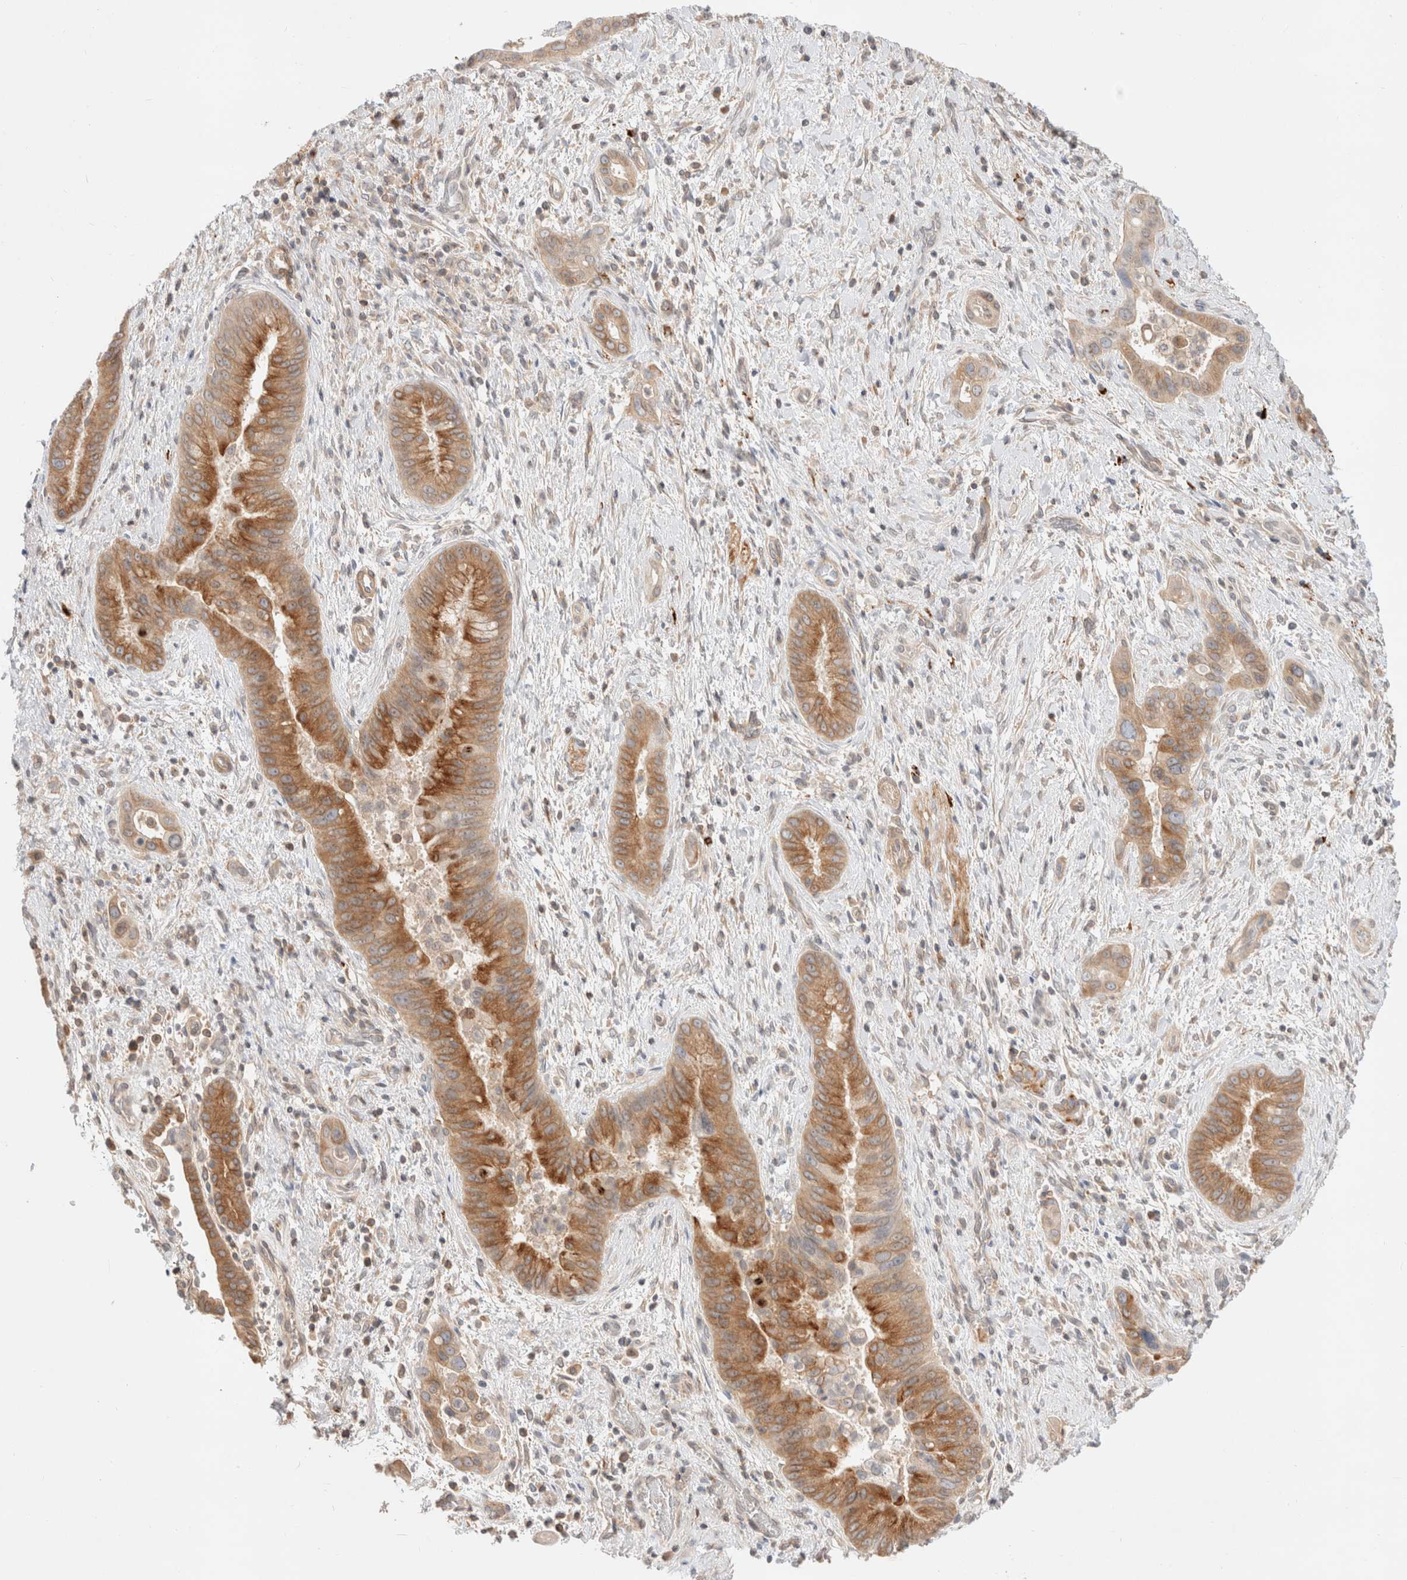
{"staining": {"intensity": "moderate", "quantity": ">75%", "location": "cytoplasmic/membranous"}, "tissue": "liver cancer", "cell_type": "Tumor cells", "image_type": "cancer", "snomed": [{"axis": "morphology", "description": "Cholangiocarcinoma"}, {"axis": "topography", "description": "Liver"}], "caption": "Cholangiocarcinoma (liver) tissue shows moderate cytoplasmic/membranous expression in approximately >75% of tumor cells (DAB (3,3'-diaminobenzidine) = brown stain, brightfield microscopy at high magnification).", "gene": "MARK3", "patient": {"sex": "female", "age": 54}}